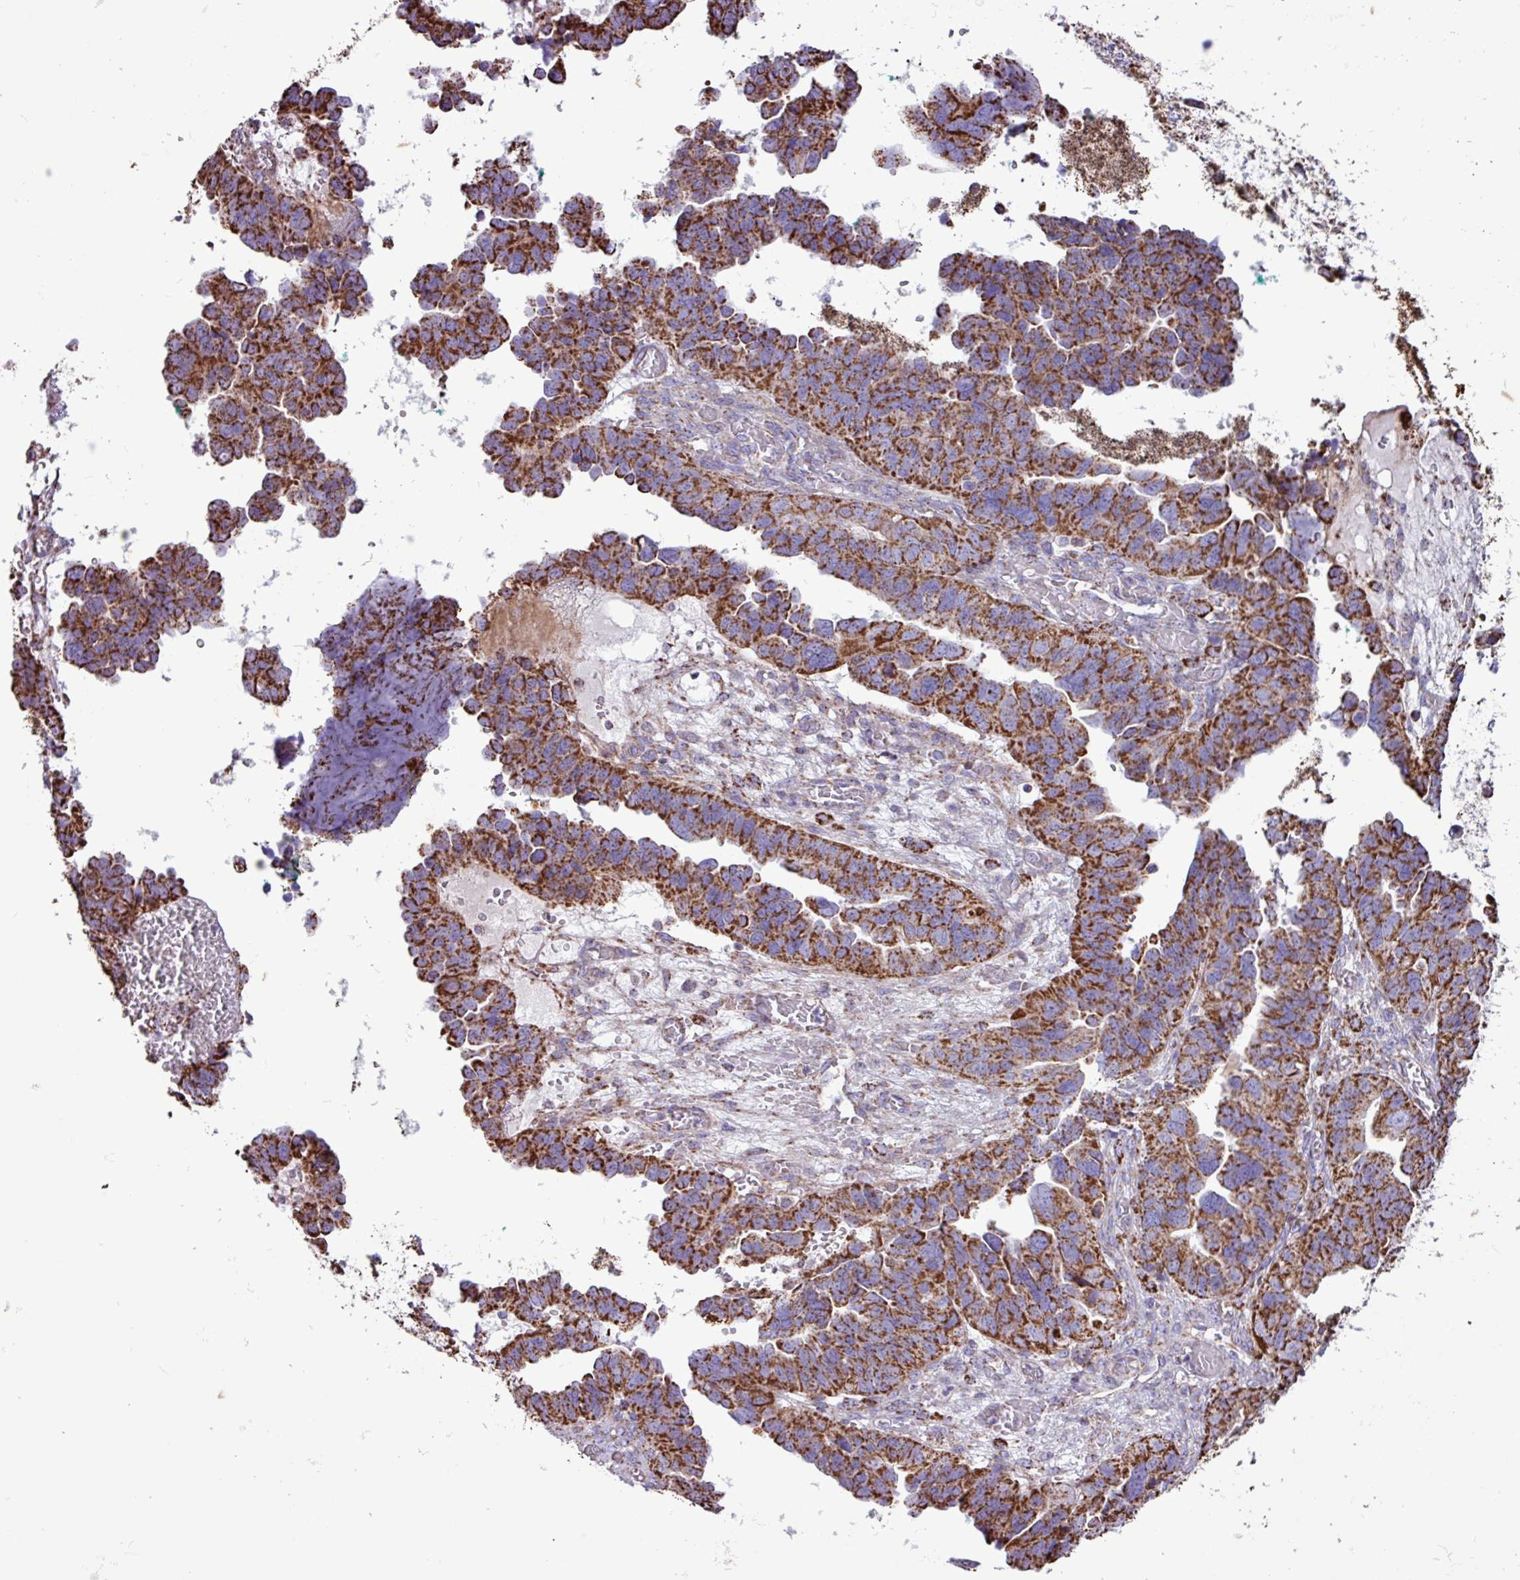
{"staining": {"intensity": "strong", "quantity": ">75%", "location": "cytoplasmic/membranous"}, "tissue": "ovarian cancer", "cell_type": "Tumor cells", "image_type": "cancer", "snomed": [{"axis": "morphology", "description": "Cystadenocarcinoma, serous, NOS"}, {"axis": "topography", "description": "Ovary"}], "caption": "Approximately >75% of tumor cells in ovarian cancer (serous cystadenocarcinoma) display strong cytoplasmic/membranous protein expression as visualized by brown immunohistochemical staining.", "gene": "RTL3", "patient": {"sex": "female", "age": 64}}